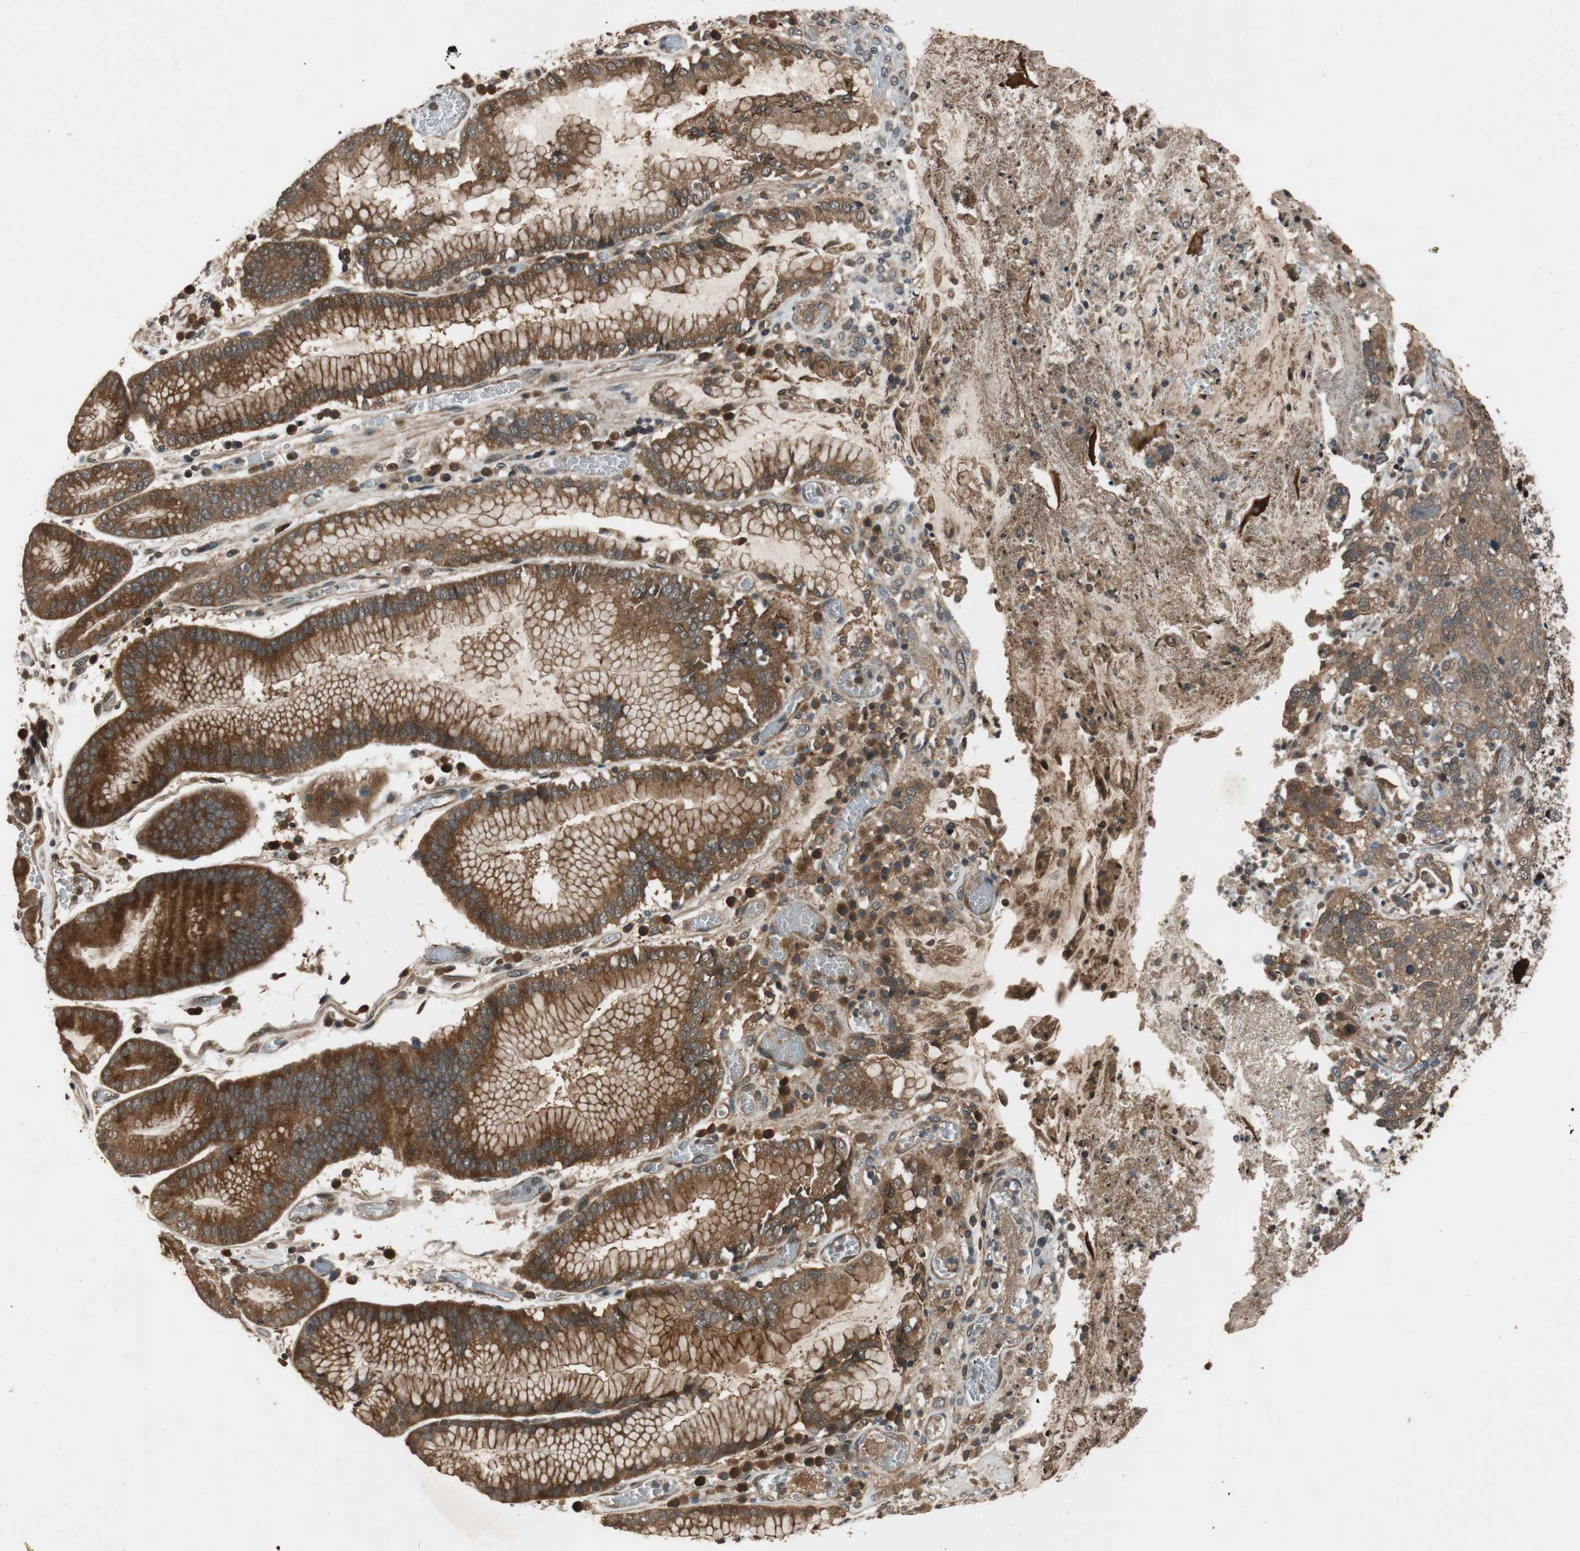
{"staining": {"intensity": "strong", "quantity": ">75%", "location": "cytoplasmic/membranous"}, "tissue": "stomach cancer", "cell_type": "Tumor cells", "image_type": "cancer", "snomed": [{"axis": "morphology", "description": "Normal tissue, NOS"}, {"axis": "morphology", "description": "Adenocarcinoma, NOS"}, {"axis": "topography", "description": "Stomach"}], "caption": "Strong cytoplasmic/membranous staining for a protein is seen in about >75% of tumor cells of stomach adenocarcinoma using IHC.", "gene": "TMEM230", "patient": {"sex": "male", "age": 48}}